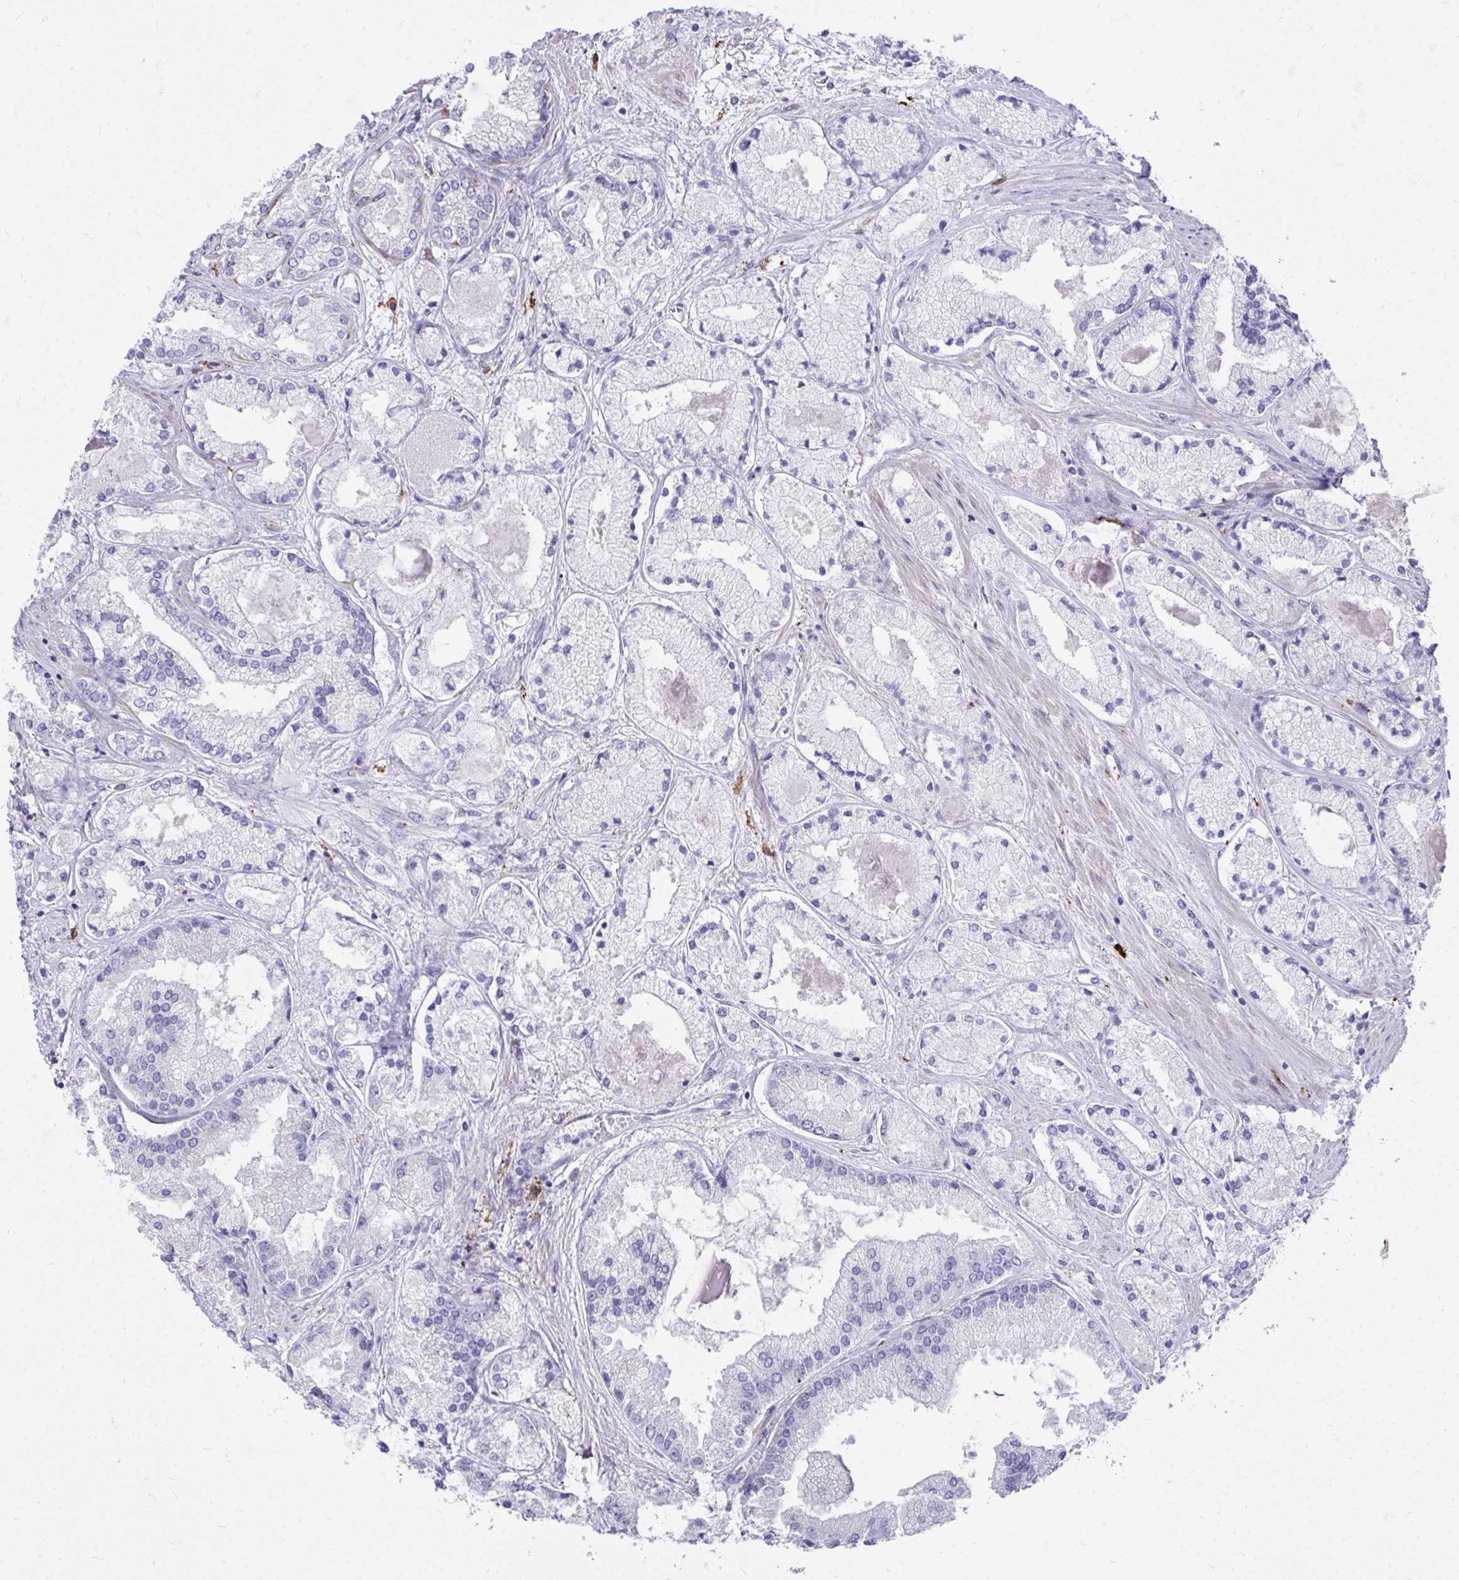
{"staining": {"intensity": "negative", "quantity": "none", "location": "none"}, "tissue": "prostate cancer", "cell_type": "Tumor cells", "image_type": "cancer", "snomed": [{"axis": "morphology", "description": "Adenocarcinoma, High grade"}, {"axis": "topography", "description": "Prostate"}], "caption": "This histopathology image is of high-grade adenocarcinoma (prostate) stained with immunohistochemistry (IHC) to label a protein in brown with the nuclei are counter-stained blue. There is no expression in tumor cells. Brightfield microscopy of immunohistochemistry (IHC) stained with DAB (brown) and hematoxylin (blue), captured at high magnification.", "gene": "CD163", "patient": {"sex": "male", "age": 67}}